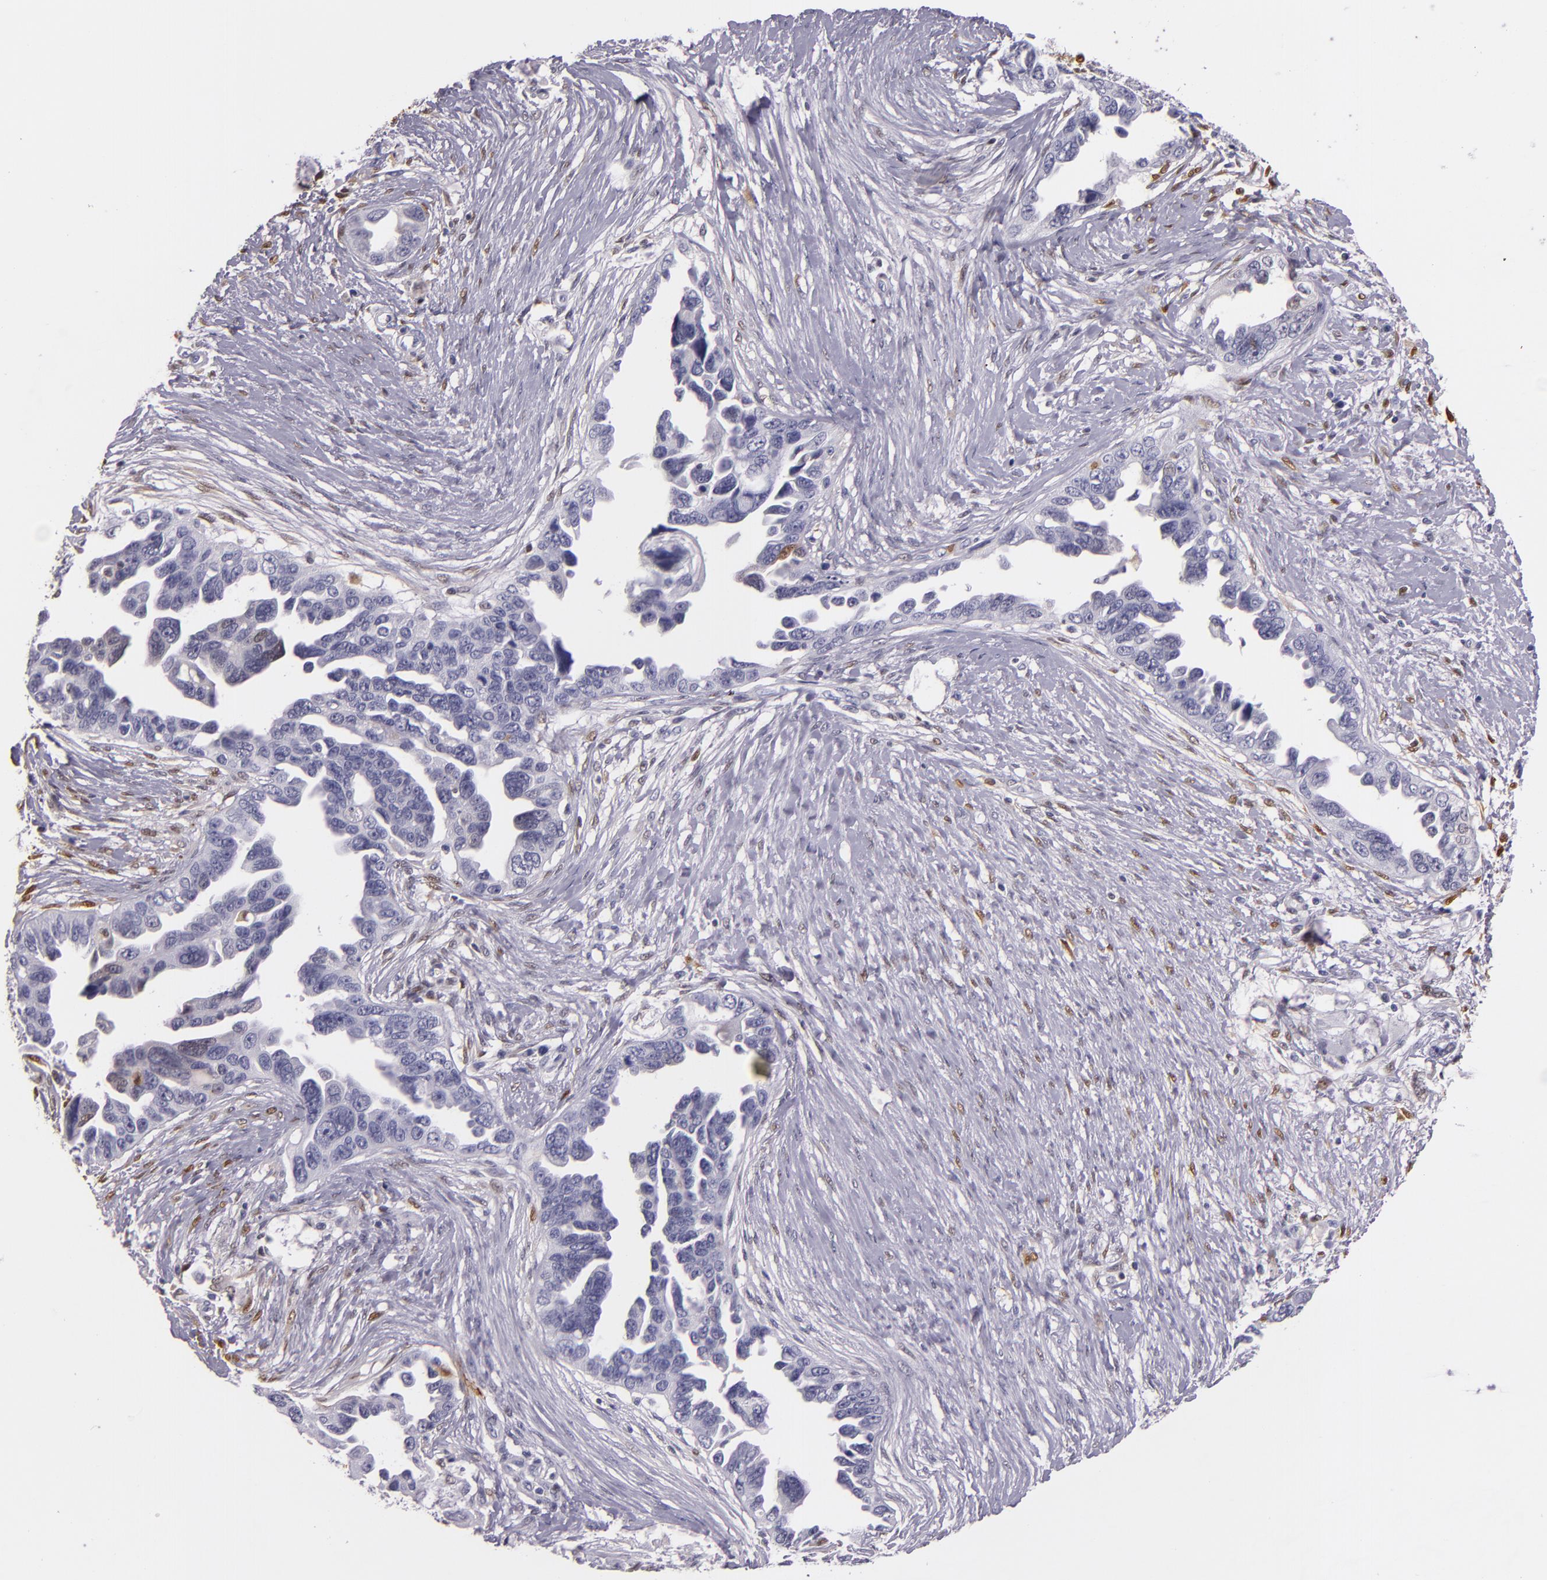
{"staining": {"intensity": "weak", "quantity": "<25%", "location": "nuclear"}, "tissue": "ovarian cancer", "cell_type": "Tumor cells", "image_type": "cancer", "snomed": [{"axis": "morphology", "description": "Cystadenocarcinoma, serous, NOS"}, {"axis": "topography", "description": "Ovary"}], "caption": "Ovarian cancer stained for a protein using IHC shows no positivity tumor cells.", "gene": "MT1A", "patient": {"sex": "female", "age": 63}}